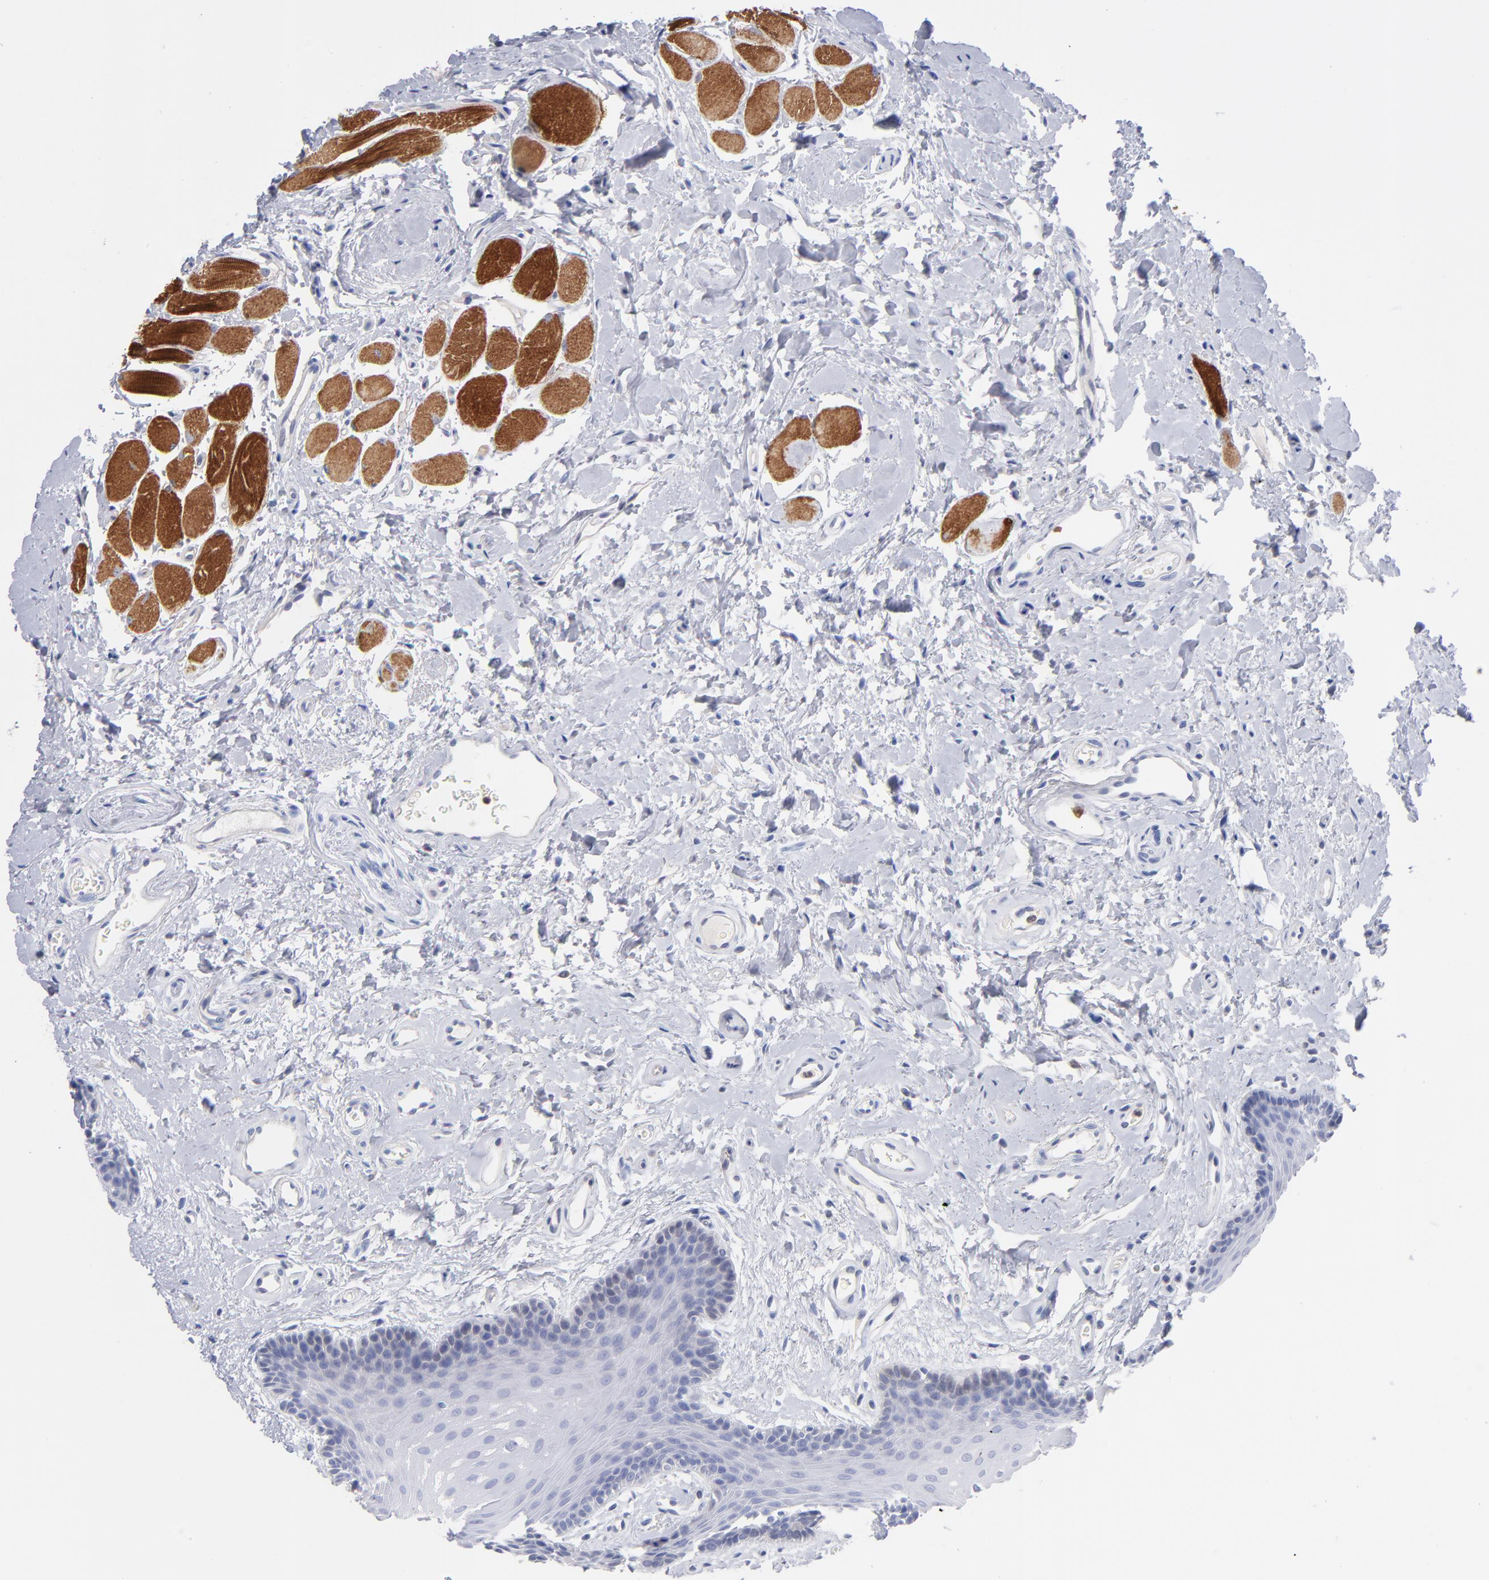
{"staining": {"intensity": "negative", "quantity": "none", "location": "none"}, "tissue": "oral mucosa", "cell_type": "Squamous epithelial cells", "image_type": "normal", "snomed": [{"axis": "morphology", "description": "Normal tissue, NOS"}, {"axis": "topography", "description": "Oral tissue"}], "caption": "This histopathology image is of unremarkable oral mucosa stained with IHC to label a protein in brown with the nuclei are counter-stained blue. There is no expression in squamous epithelial cells. (DAB immunohistochemistry (IHC) visualized using brightfield microscopy, high magnification).", "gene": "BID", "patient": {"sex": "male", "age": 62}}